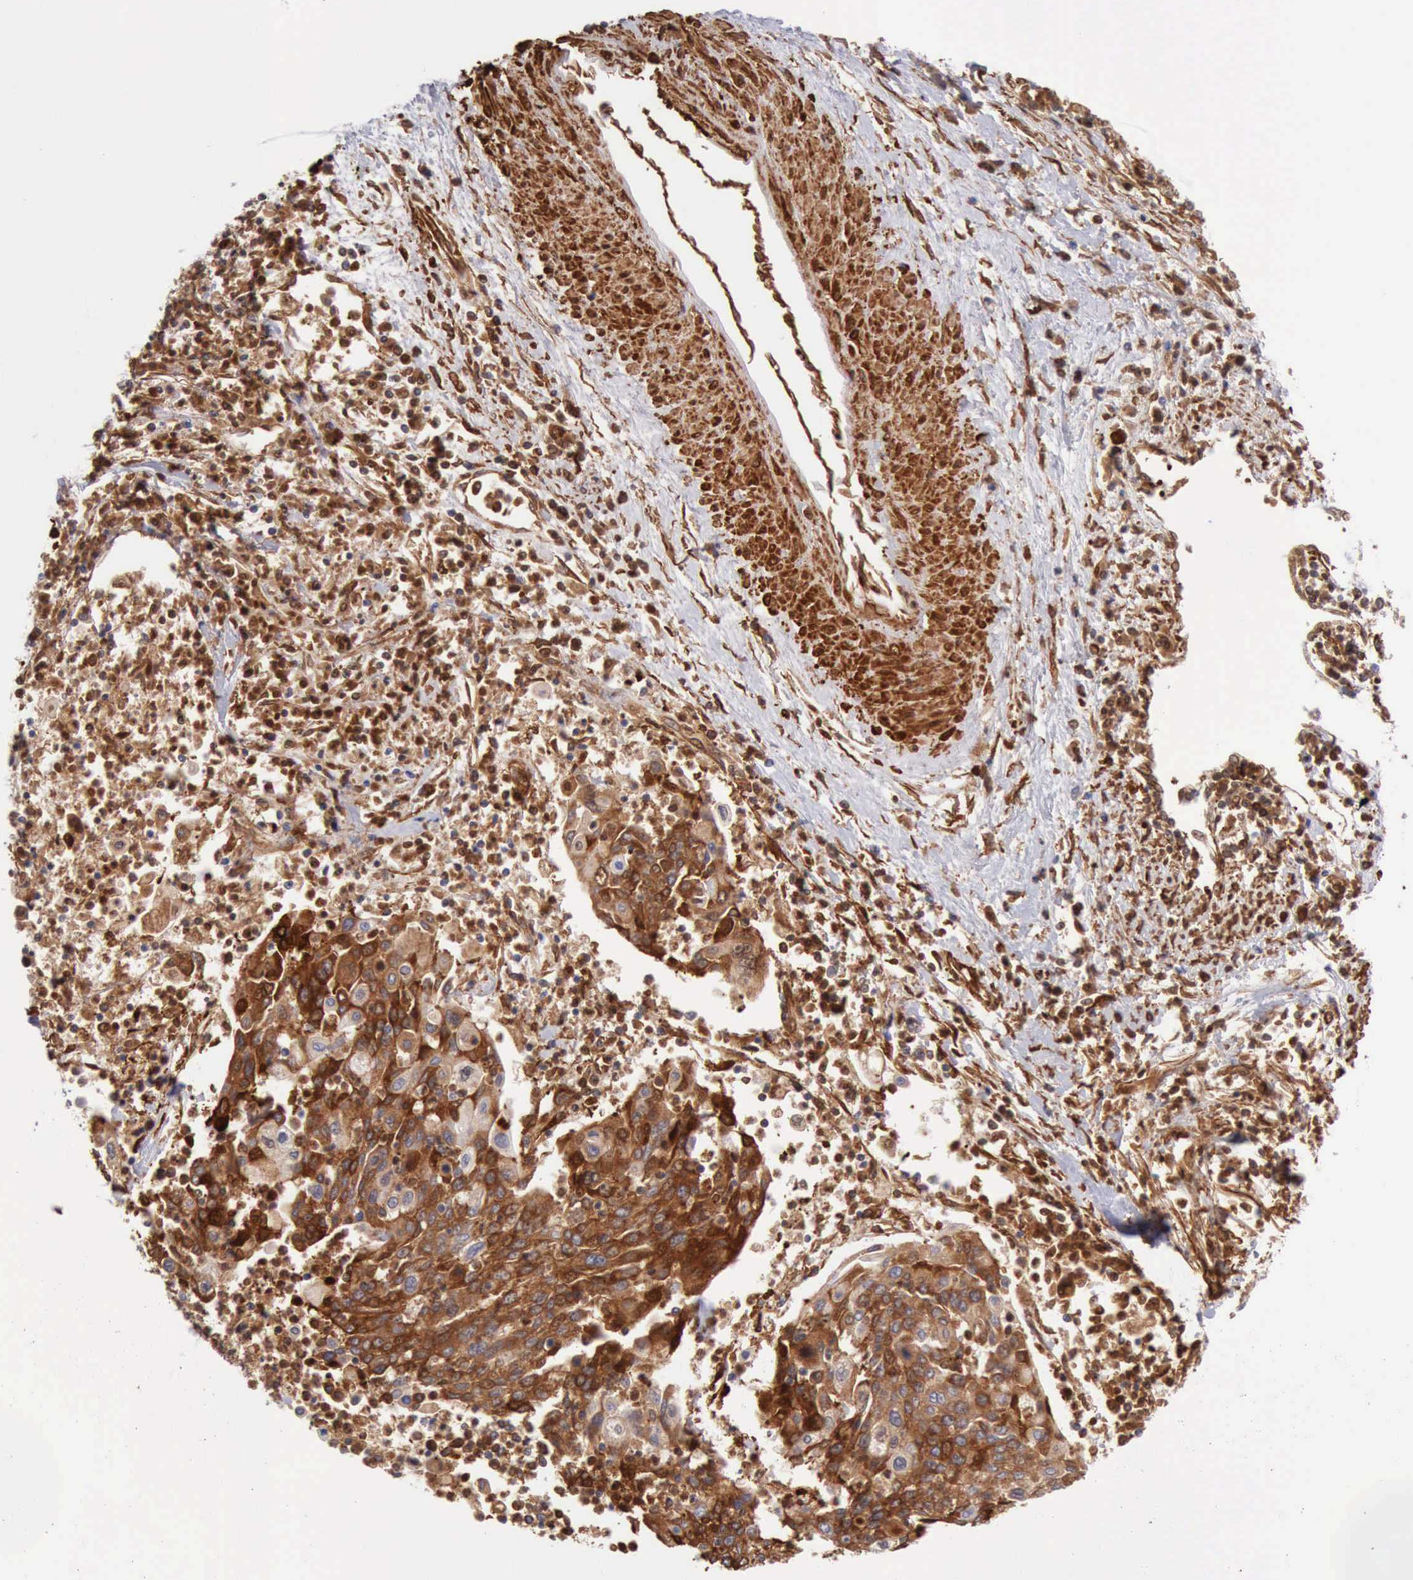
{"staining": {"intensity": "strong", "quantity": ">75%", "location": "cytoplasmic/membranous"}, "tissue": "cervical cancer", "cell_type": "Tumor cells", "image_type": "cancer", "snomed": [{"axis": "morphology", "description": "Squamous cell carcinoma, NOS"}, {"axis": "topography", "description": "Cervix"}], "caption": "Cervical squamous cell carcinoma was stained to show a protein in brown. There is high levels of strong cytoplasmic/membranous staining in about >75% of tumor cells. The staining was performed using DAB (3,3'-diaminobenzidine) to visualize the protein expression in brown, while the nuclei were stained in blue with hematoxylin (Magnification: 20x).", "gene": "FLNA", "patient": {"sex": "female", "age": 40}}